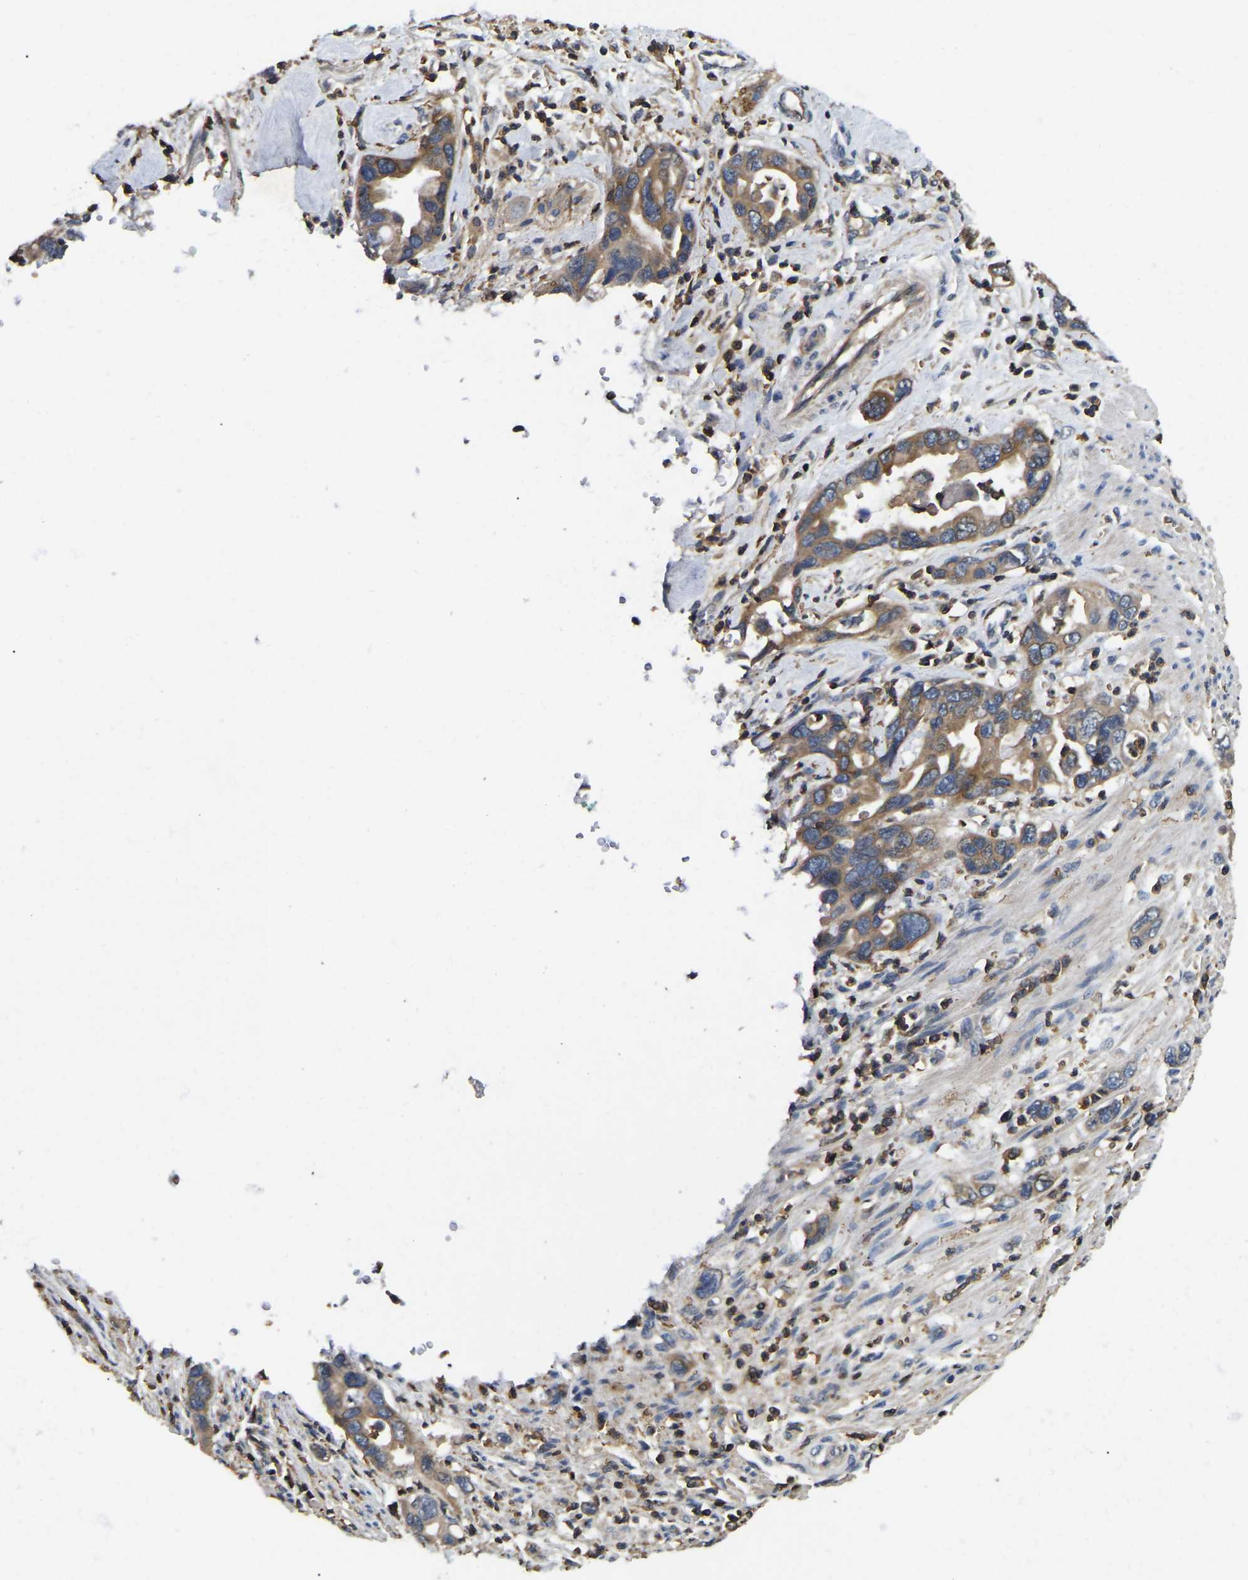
{"staining": {"intensity": "moderate", "quantity": ">75%", "location": "cytoplasmic/membranous"}, "tissue": "pancreatic cancer", "cell_type": "Tumor cells", "image_type": "cancer", "snomed": [{"axis": "morphology", "description": "Adenocarcinoma, NOS"}, {"axis": "topography", "description": "Pancreas"}], "caption": "Protein positivity by IHC demonstrates moderate cytoplasmic/membranous positivity in approximately >75% of tumor cells in pancreatic cancer (adenocarcinoma).", "gene": "SMPD2", "patient": {"sex": "female", "age": 70}}